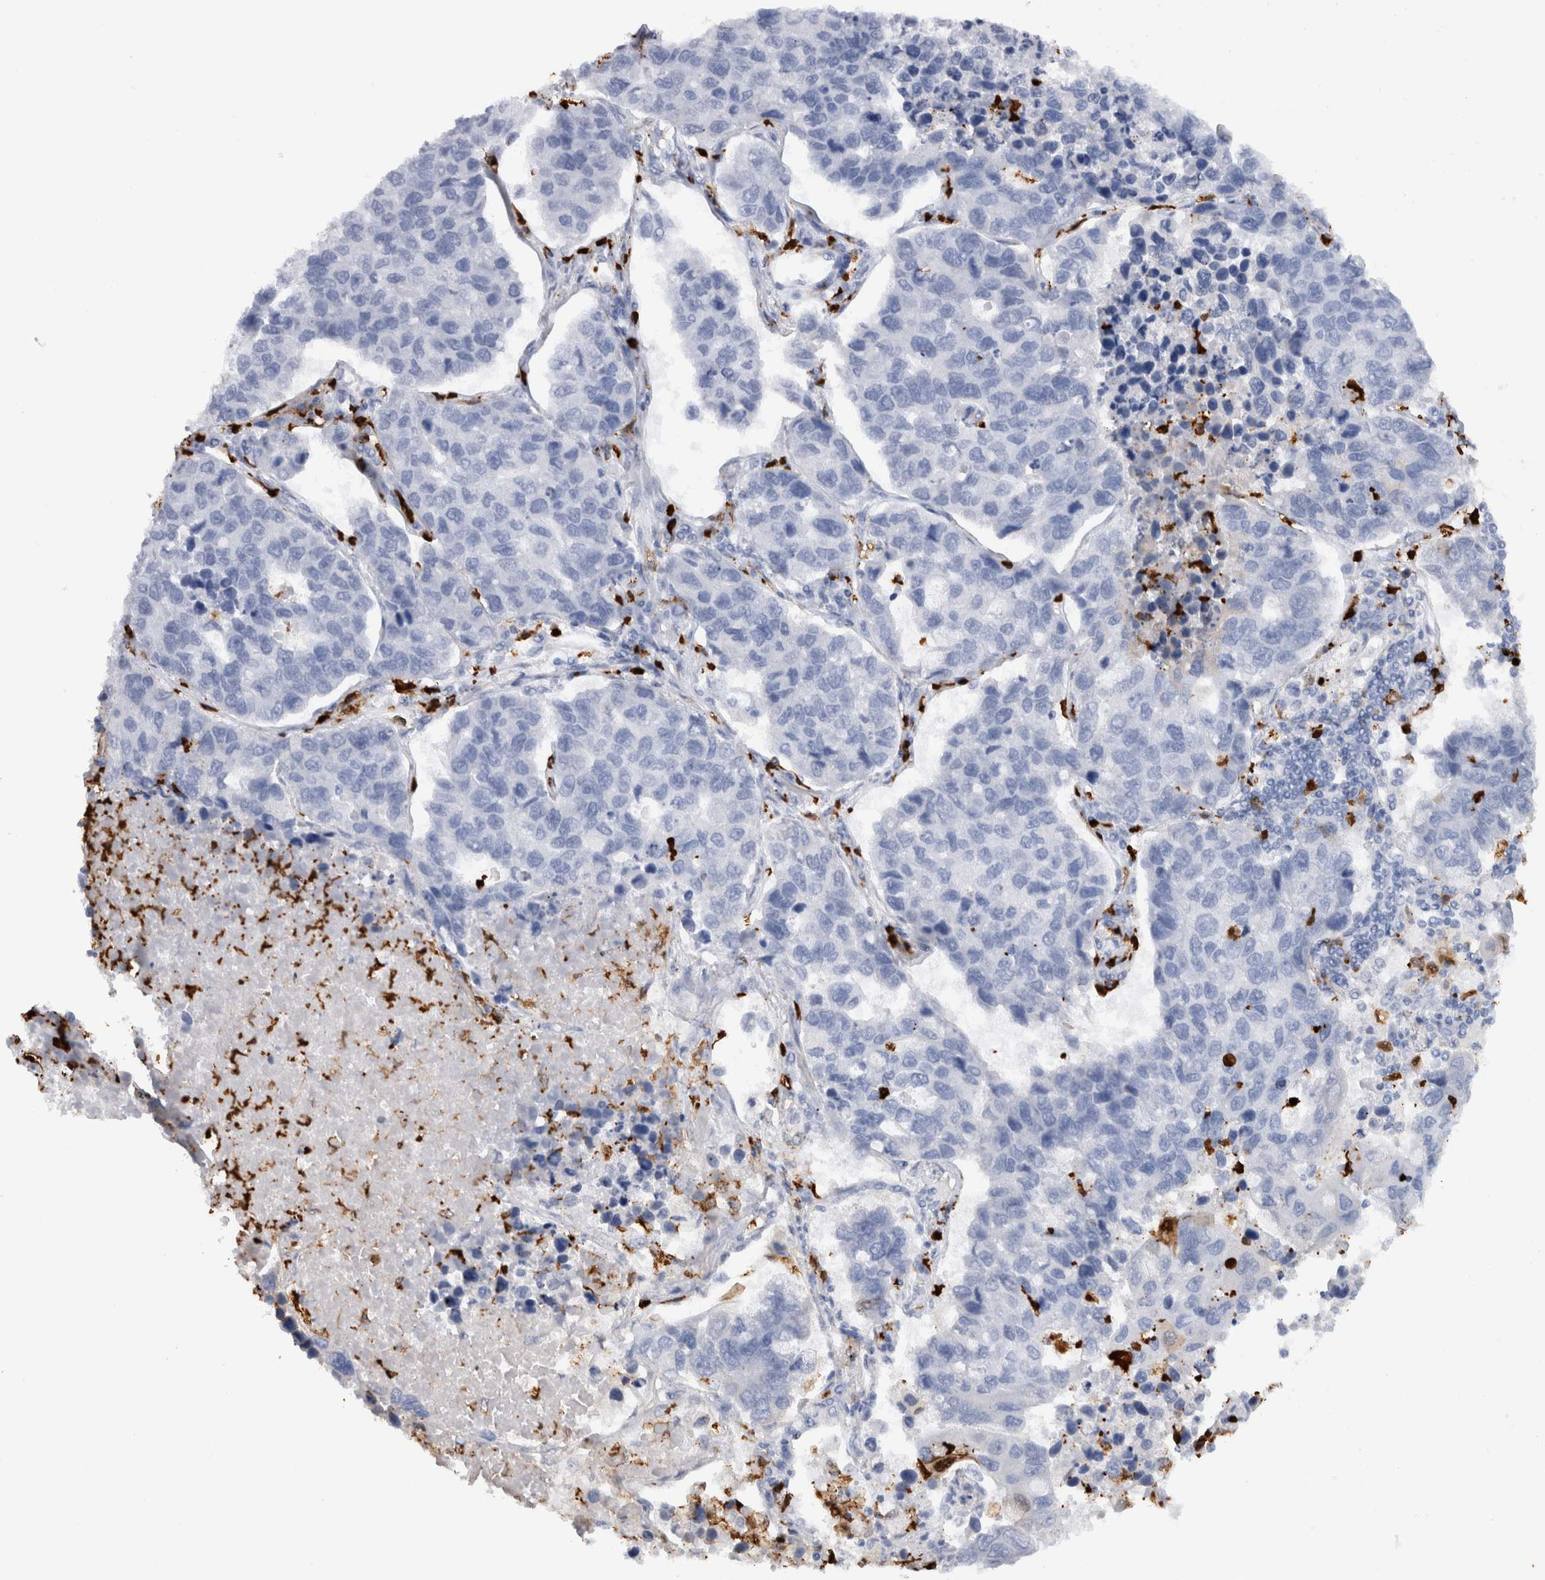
{"staining": {"intensity": "negative", "quantity": "none", "location": "none"}, "tissue": "lung cancer", "cell_type": "Tumor cells", "image_type": "cancer", "snomed": [{"axis": "morphology", "description": "Adenocarcinoma, NOS"}, {"axis": "topography", "description": "Lung"}], "caption": "Protein analysis of lung adenocarcinoma reveals no significant positivity in tumor cells.", "gene": "S100A8", "patient": {"sex": "male", "age": 64}}